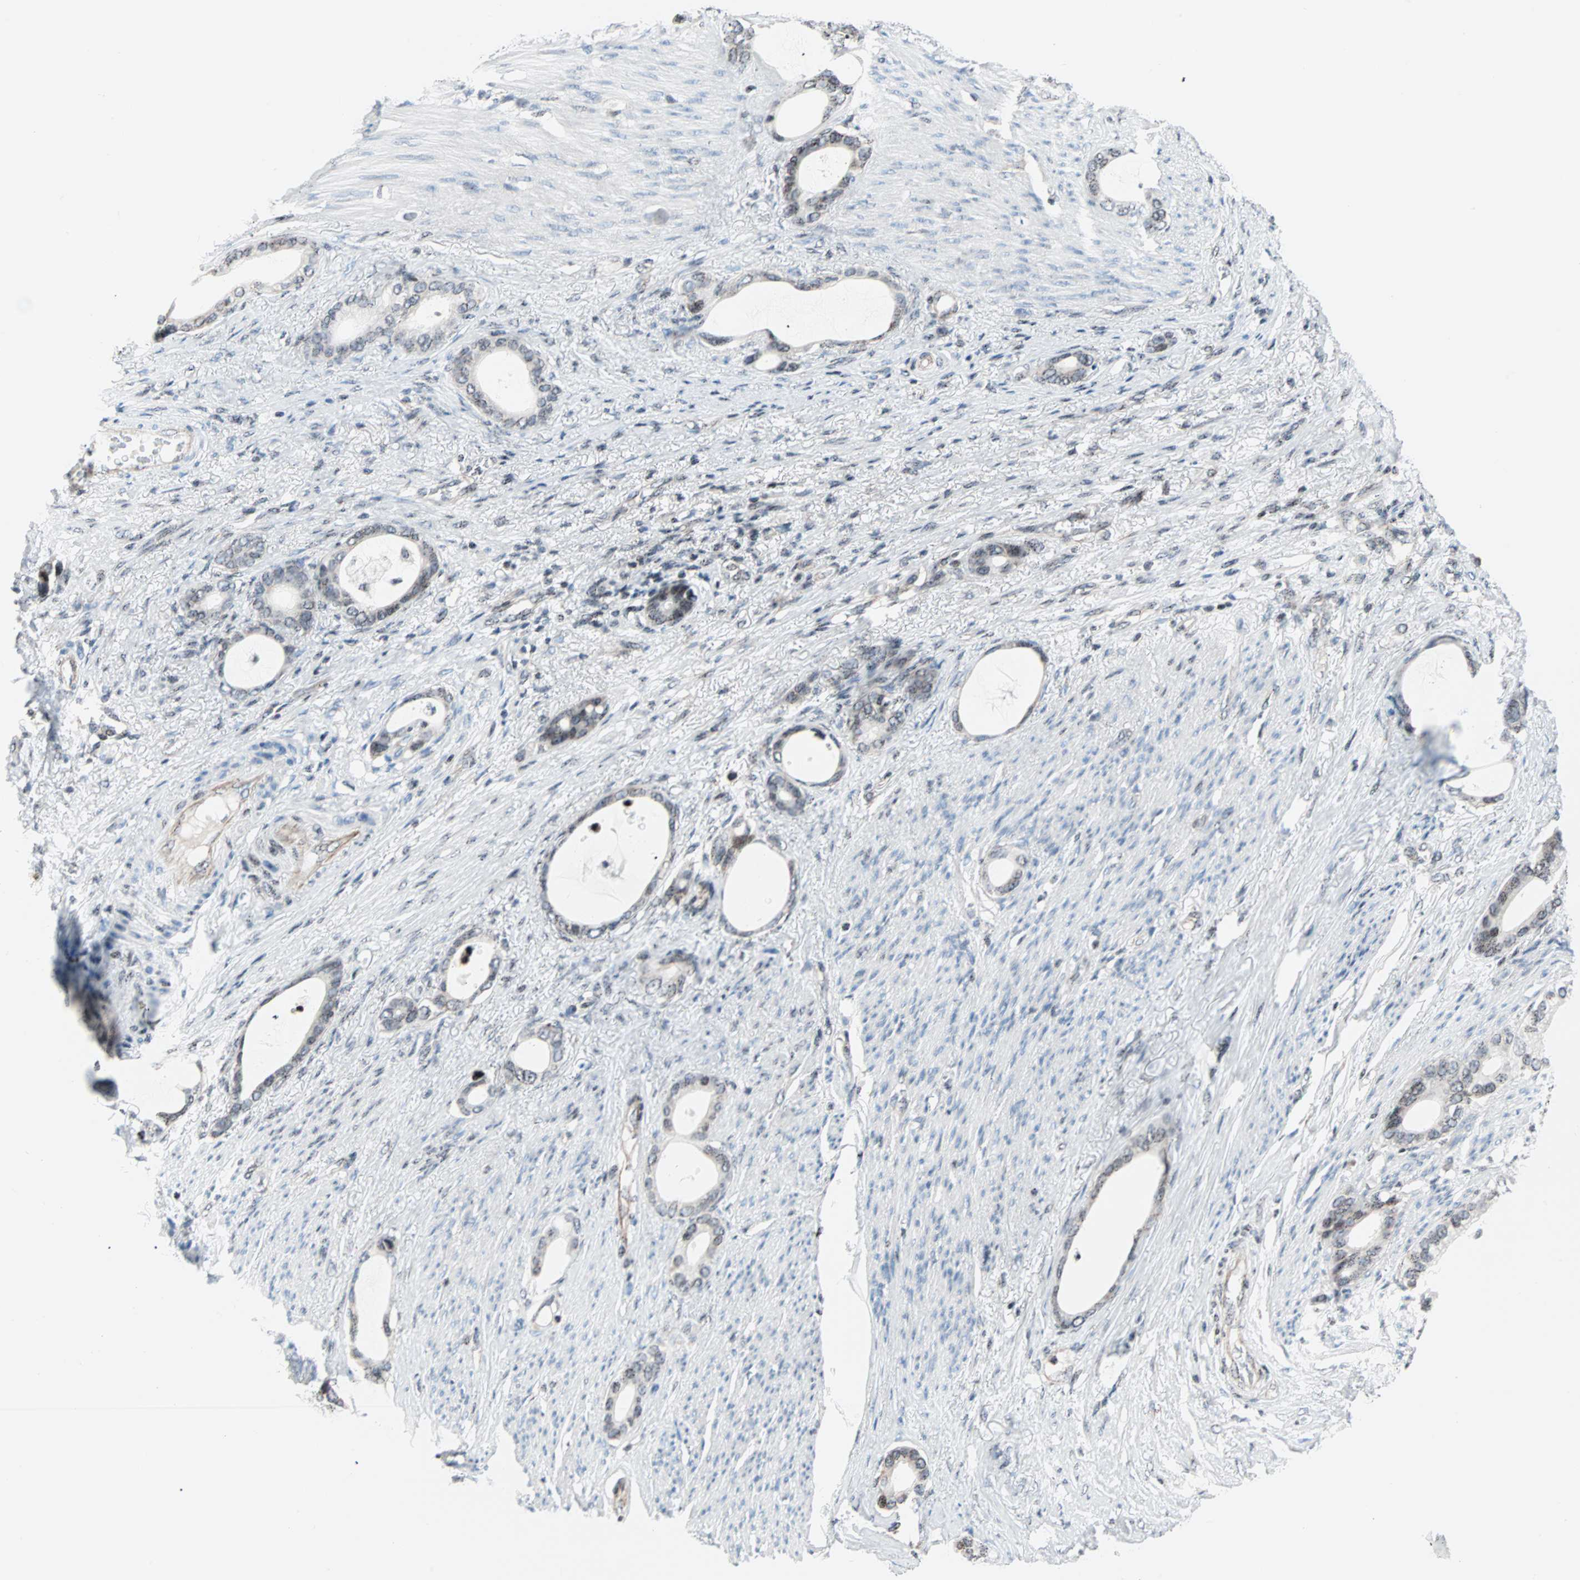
{"staining": {"intensity": "weak", "quantity": ">75%", "location": "nuclear"}, "tissue": "stomach cancer", "cell_type": "Tumor cells", "image_type": "cancer", "snomed": [{"axis": "morphology", "description": "Adenocarcinoma, NOS"}, {"axis": "topography", "description": "Stomach"}], "caption": "Protein analysis of stomach adenocarcinoma tissue reveals weak nuclear positivity in approximately >75% of tumor cells. The protein is shown in brown color, while the nuclei are stained blue.", "gene": "CENPA", "patient": {"sex": "female", "age": 75}}